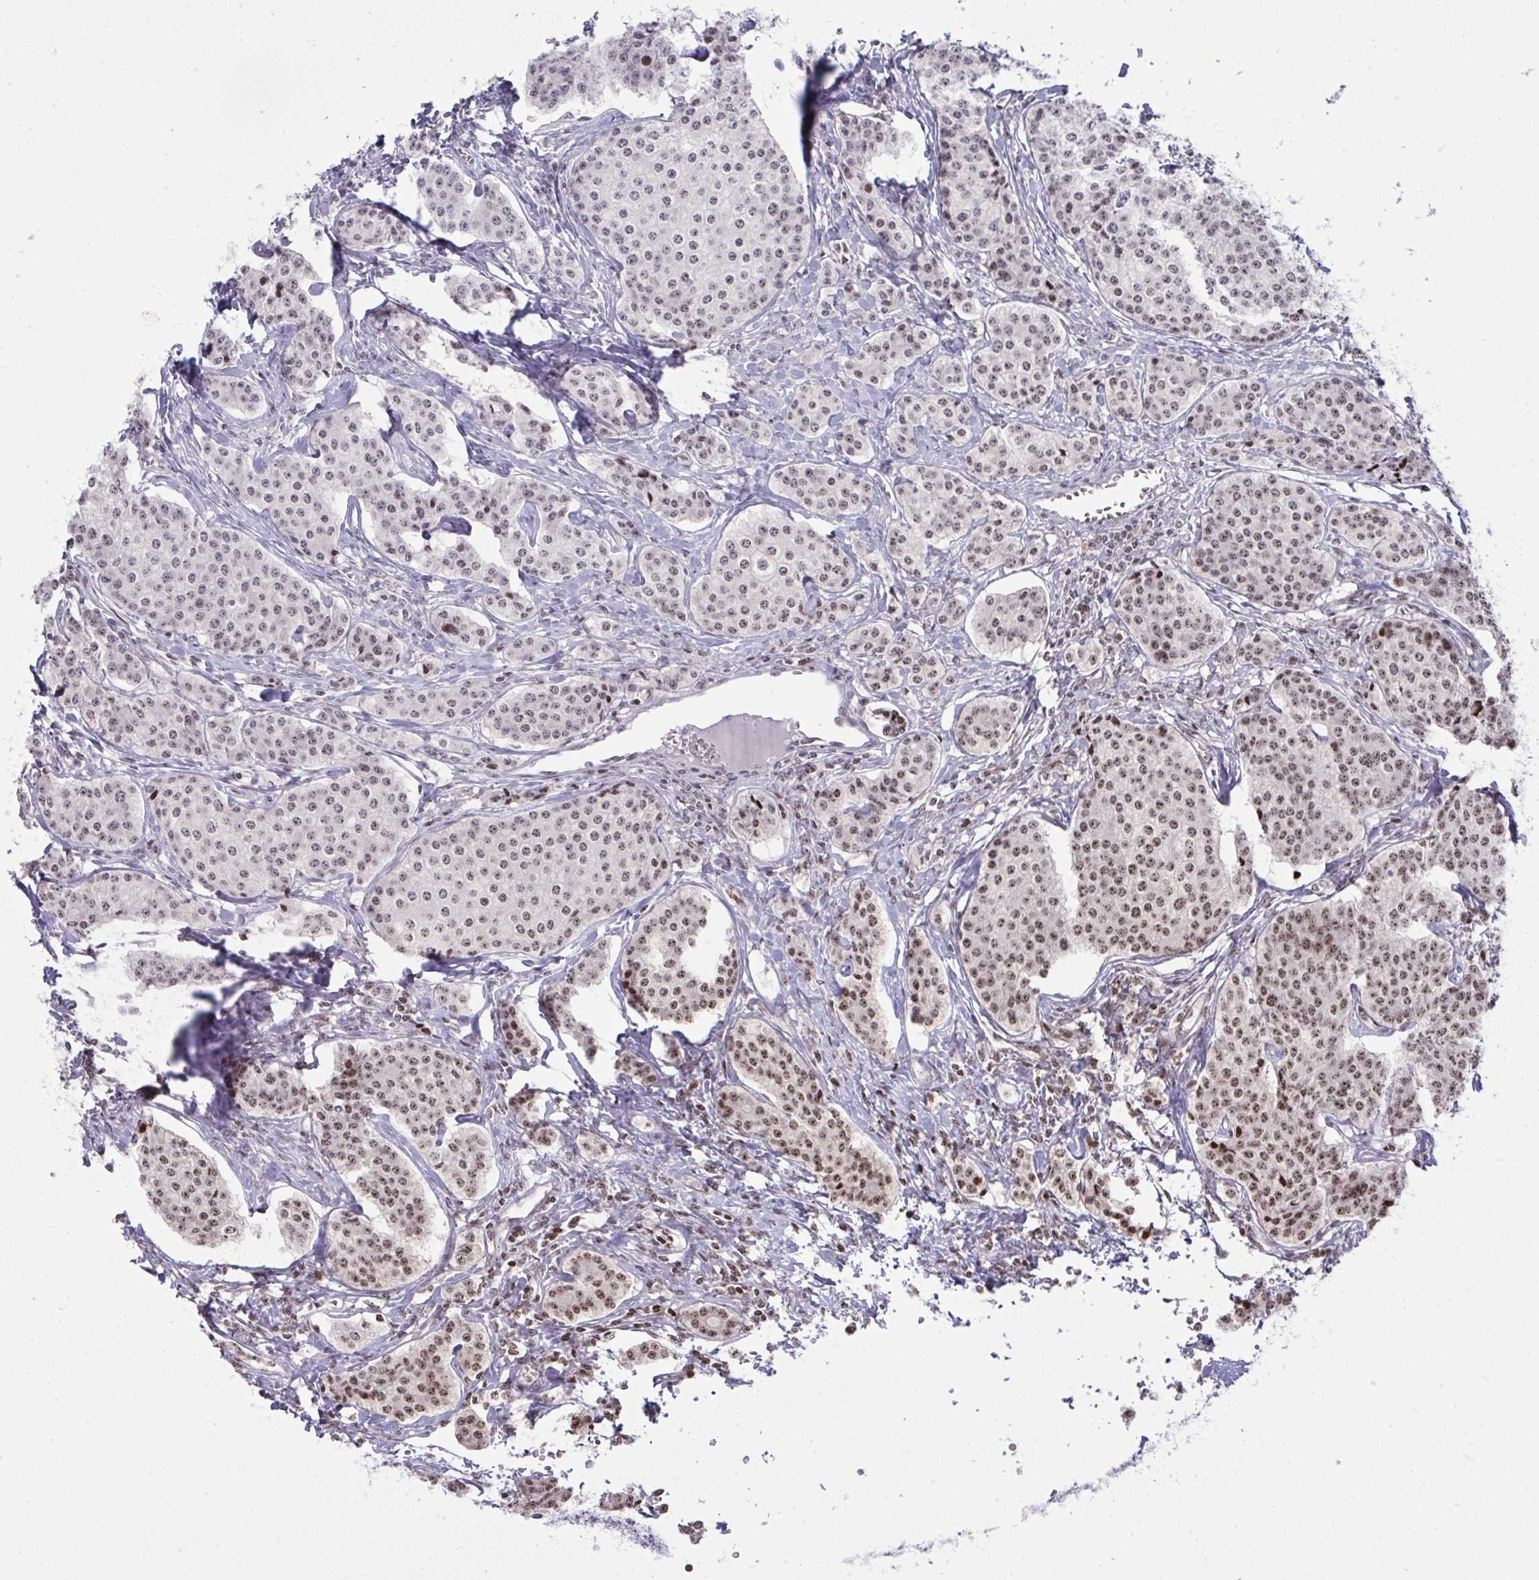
{"staining": {"intensity": "moderate", "quantity": "25%-75%", "location": "nuclear"}, "tissue": "carcinoid", "cell_type": "Tumor cells", "image_type": "cancer", "snomed": [{"axis": "morphology", "description": "Carcinoid, malignant, NOS"}, {"axis": "topography", "description": "Small intestine"}], "caption": "IHC image of neoplastic tissue: human carcinoid (malignant) stained using IHC reveals medium levels of moderate protein expression localized specifically in the nuclear of tumor cells, appearing as a nuclear brown color.", "gene": "PLEKHH1", "patient": {"sex": "female", "age": 64}}